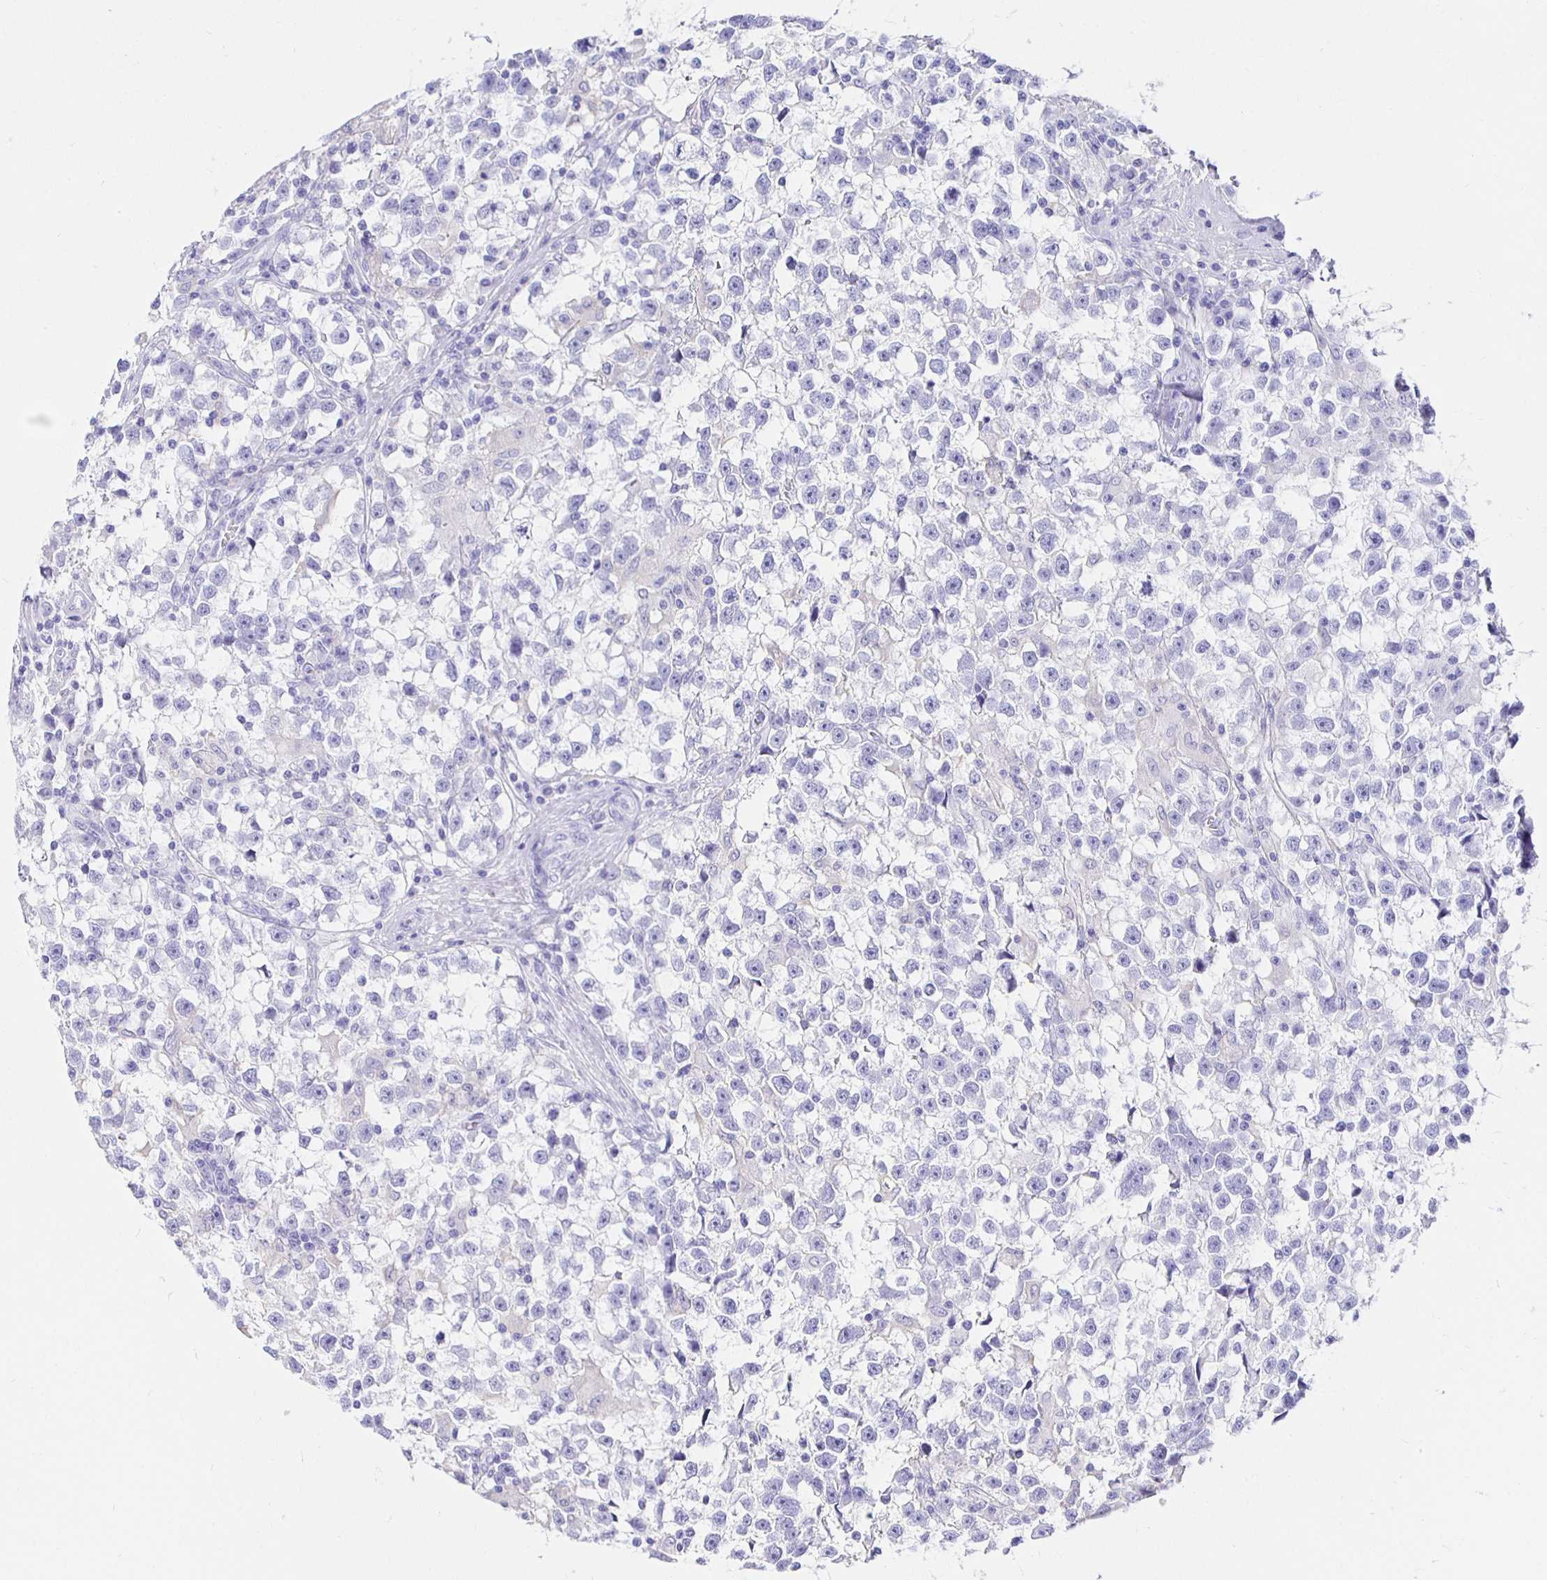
{"staining": {"intensity": "negative", "quantity": "none", "location": "none"}, "tissue": "testis cancer", "cell_type": "Tumor cells", "image_type": "cancer", "snomed": [{"axis": "morphology", "description": "Seminoma, NOS"}, {"axis": "topography", "description": "Testis"}], "caption": "Human testis cancer stained for a protein using immunohistochemistry exhibits no expression in tumor cells.", "gene": "UMOD", "patient": {"sex": "male", "age": 31}}